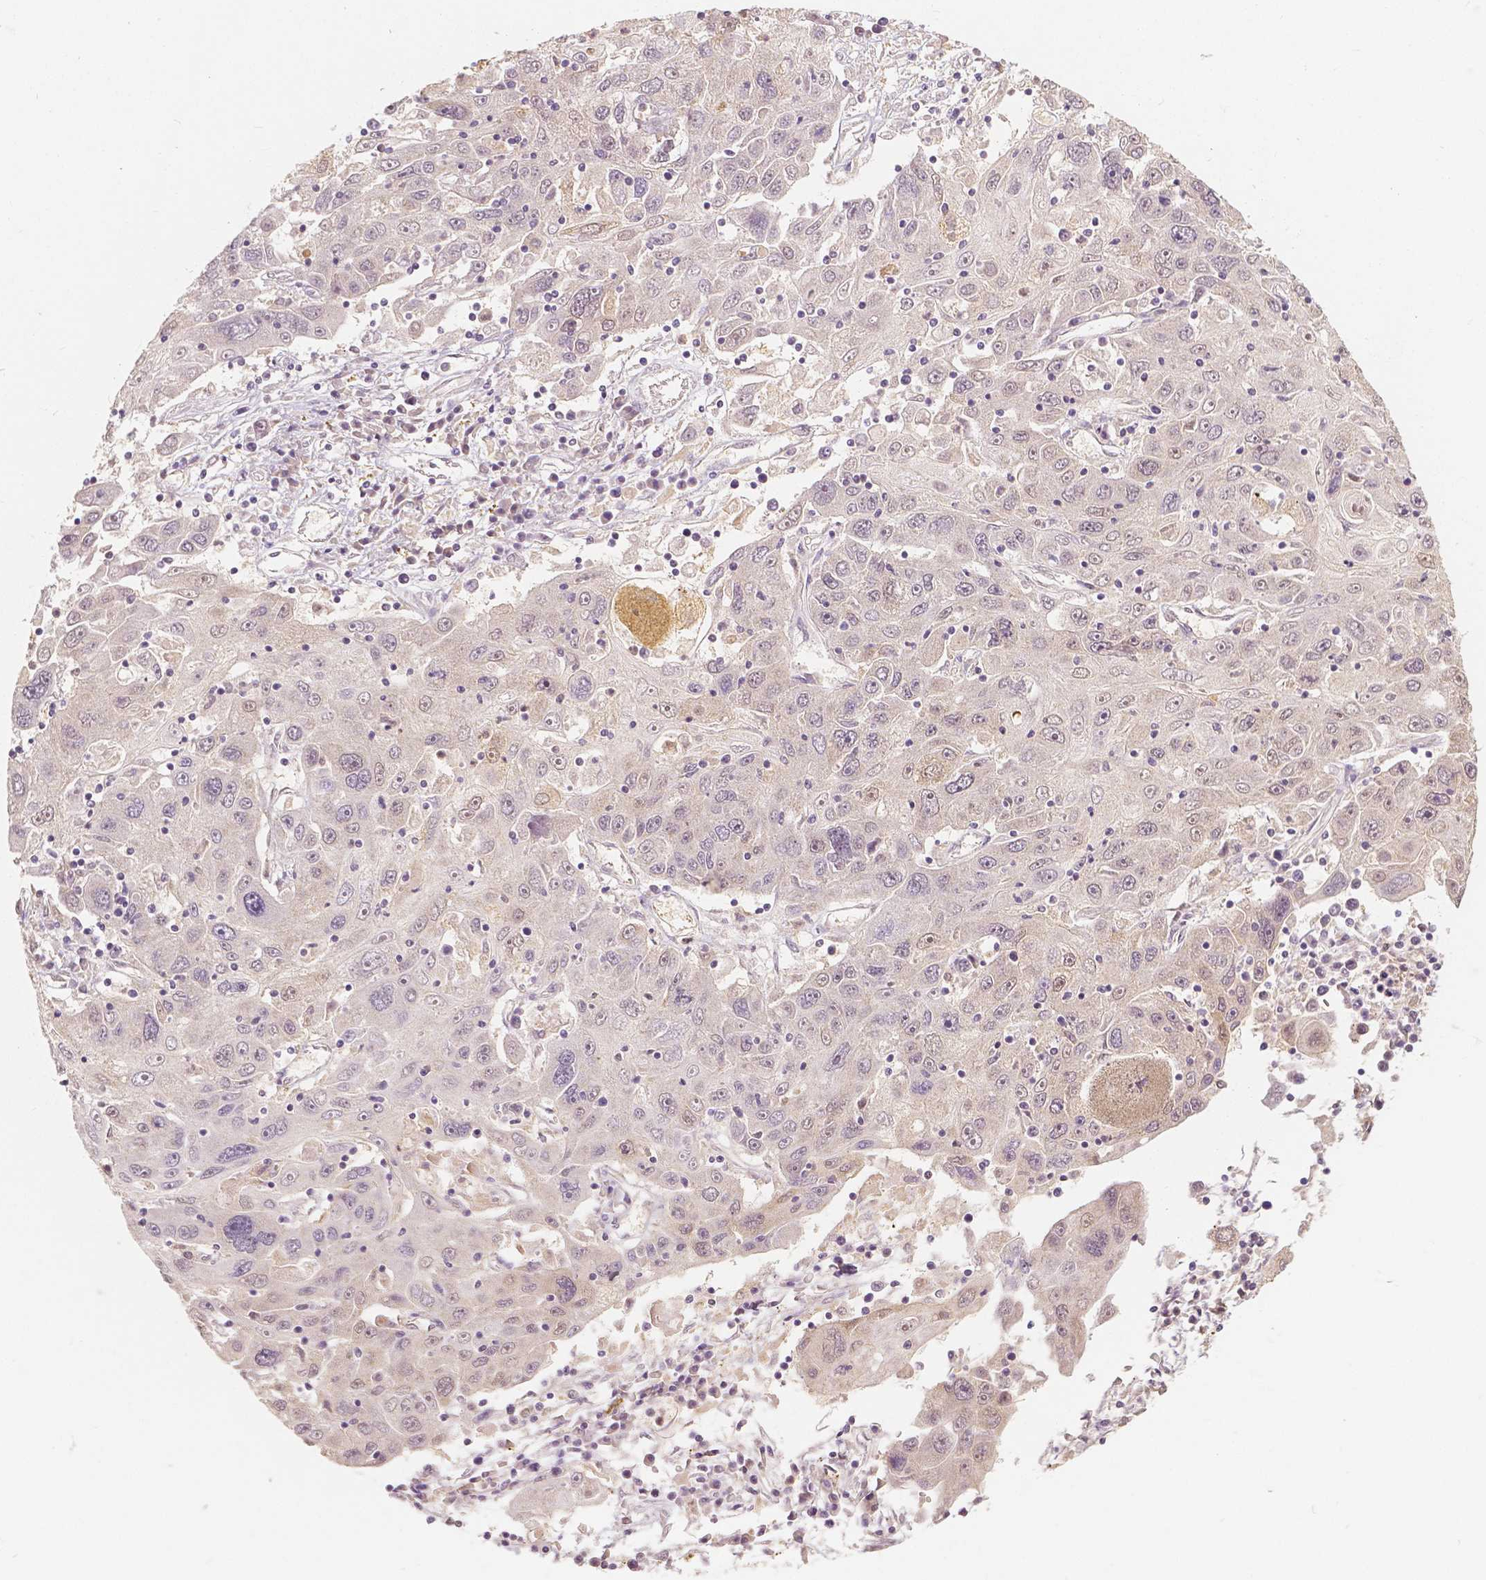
{"staining": {"intensity": "negative", "quantity": "none", "location": "none"}, "tissue": "stomach cancer", "cell_type": "Tumor cells", "image_type": "cancer", "snomed": [{"axis": "morphology", "description": "Adenocarcinoma, NOS"}, {"axis": "topography", "description": "Stomach"}], "caption": "A histopathology image of human stomach cancer (adenocarcinoma) is negative for staining in tumor cells.", "gene": "NAPRT", "patient": {"sex": "male", "age": 56}}